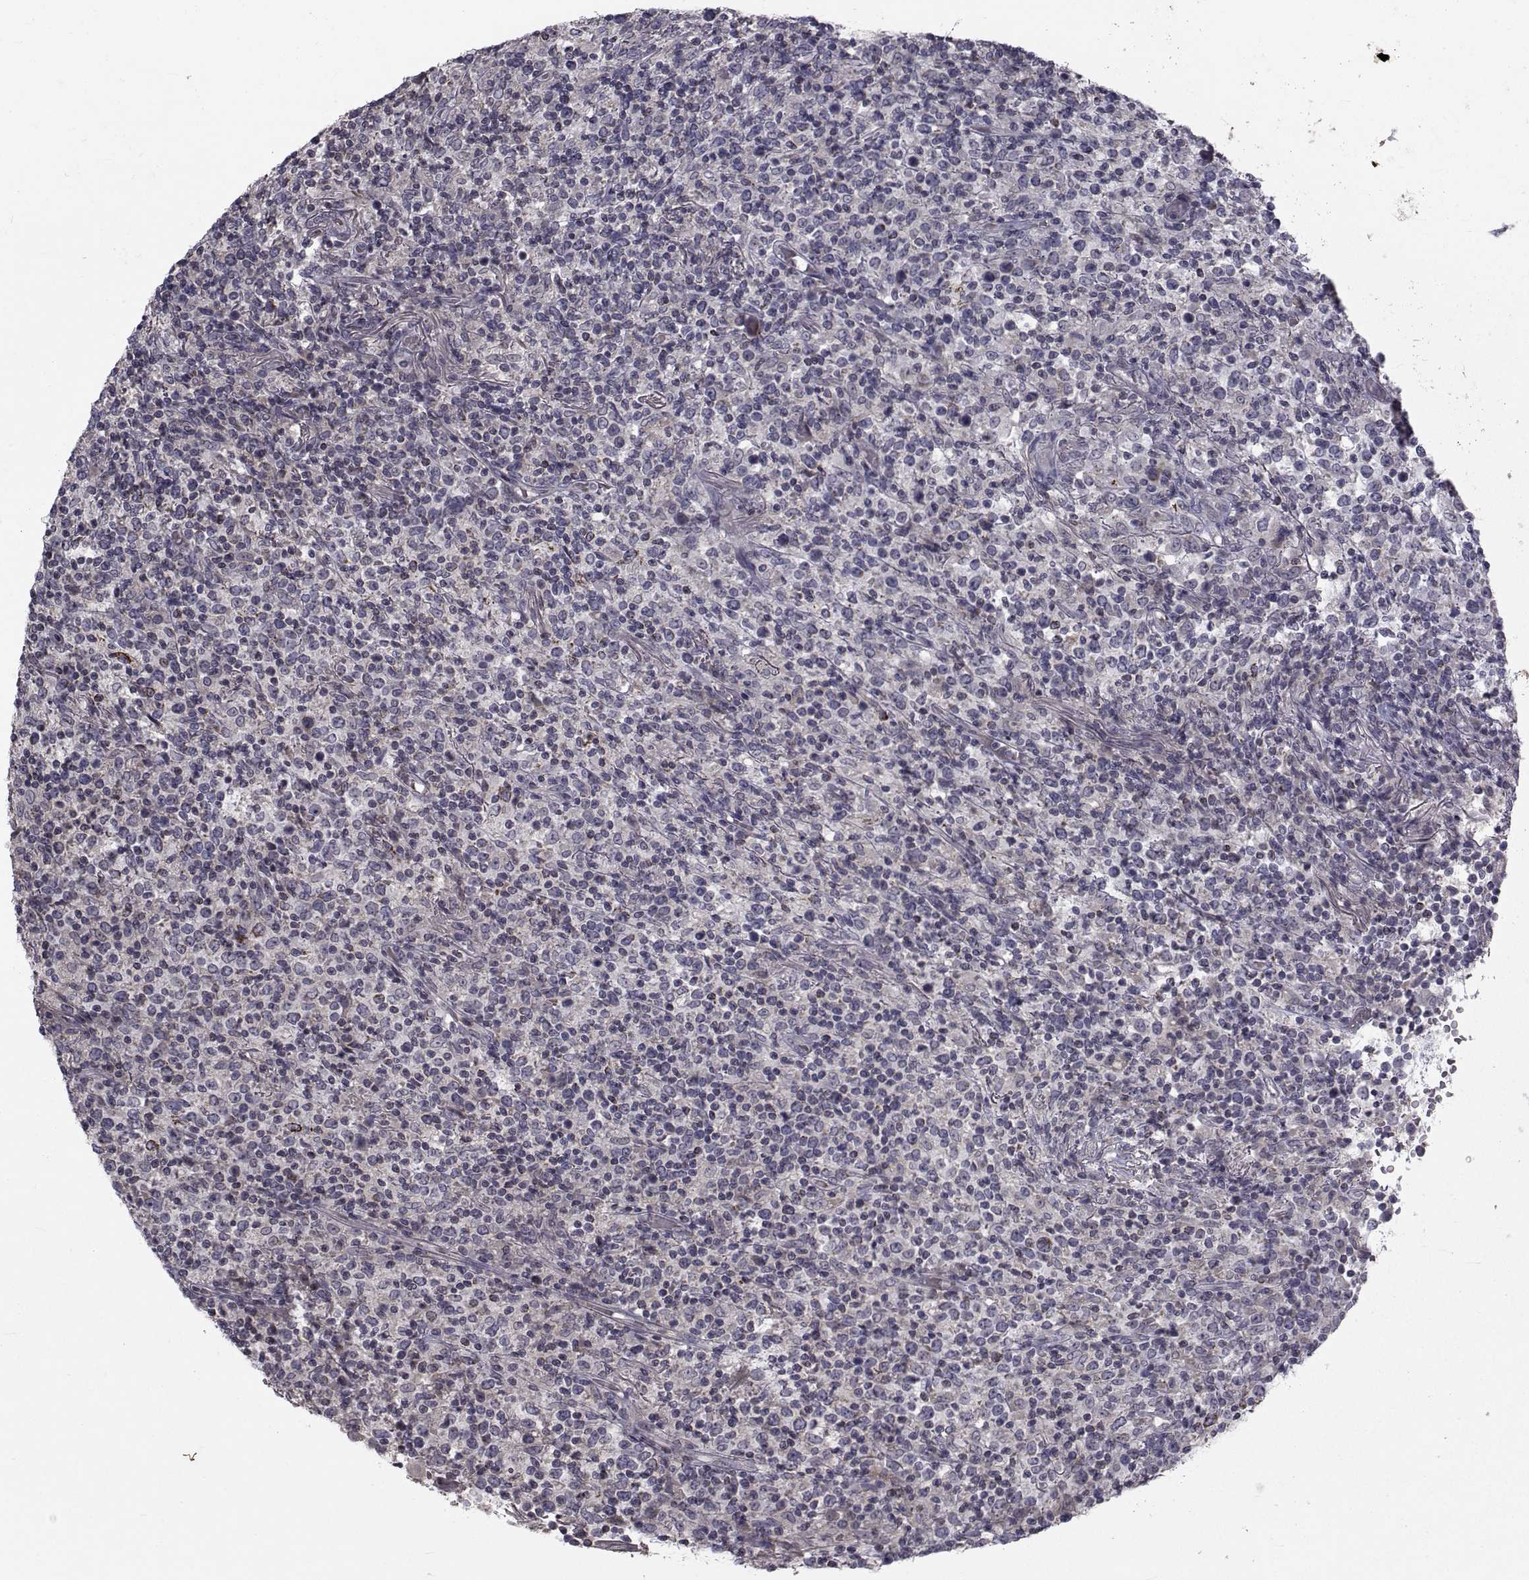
{"staining": {"intensity": "negative", "quantity": "none", "location": "none"}, "tissue": "lymphoma", "cell_type": "Tumor cells", "image_type": "cancer", "snomed": [{"axis": "morphology", "description": "Malignant lymphoma, non-Hodgkin's type, High grade"}, {"axis": "topography", "description": "Lung"}], "caption": "Lymphoma stained for a protein using immunohistochemistry demonstrates no positivity tumor cells.", "gene": "FDXR", "patient": {"sex": "male", "age": 79}}